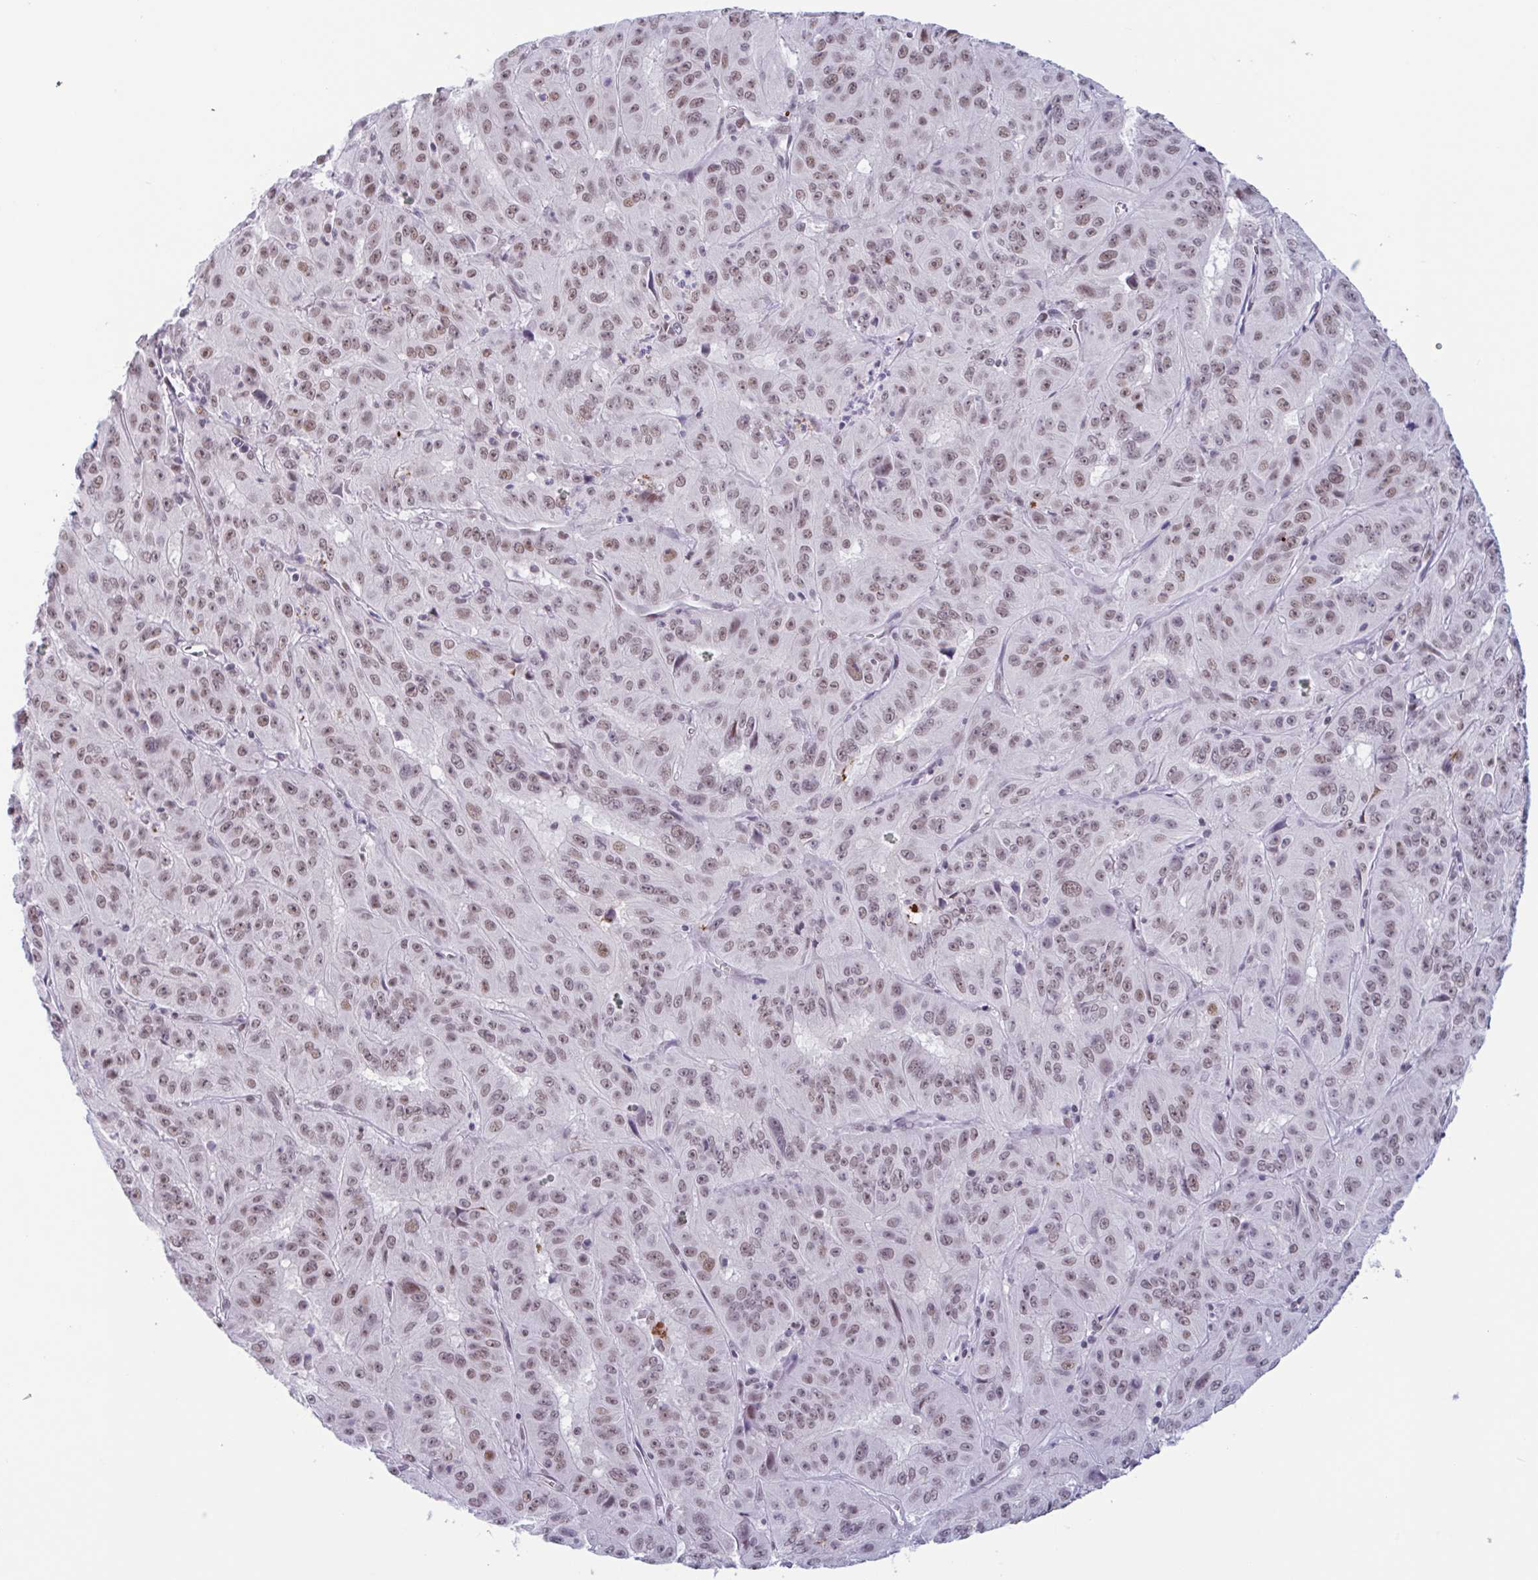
{"staining": {"intensity": "moderate", "quantity": ">75%", "location": "nuclear"}, "tissue": "pancreatic cancer", "cell_type": "Tumor cells", "image_type": "cancer", "snomed": [{"axis": "morphology", "description": "Adenocarcinoma, NOS"}, {"axis": "topography", "description": "Pancreas"}], "caption": "High-magnification brightfield microscopy of pancreatic cancer (adenocarcinoma) stained with DAB (3,3'-diaminobenzidine) (brown) and counterstained with hematoxylin (blue). tumor cells exhibit moderate nuclear expression is seen in approximately>75% of cells. (Stains: DAB (3,3'-diaminobenzidine) in brown, nuclei in blue, Microscopy: brightfield microscopy at high magnification).", "gene": "PLG", "patient": {"sex": "male", "age": 63}}